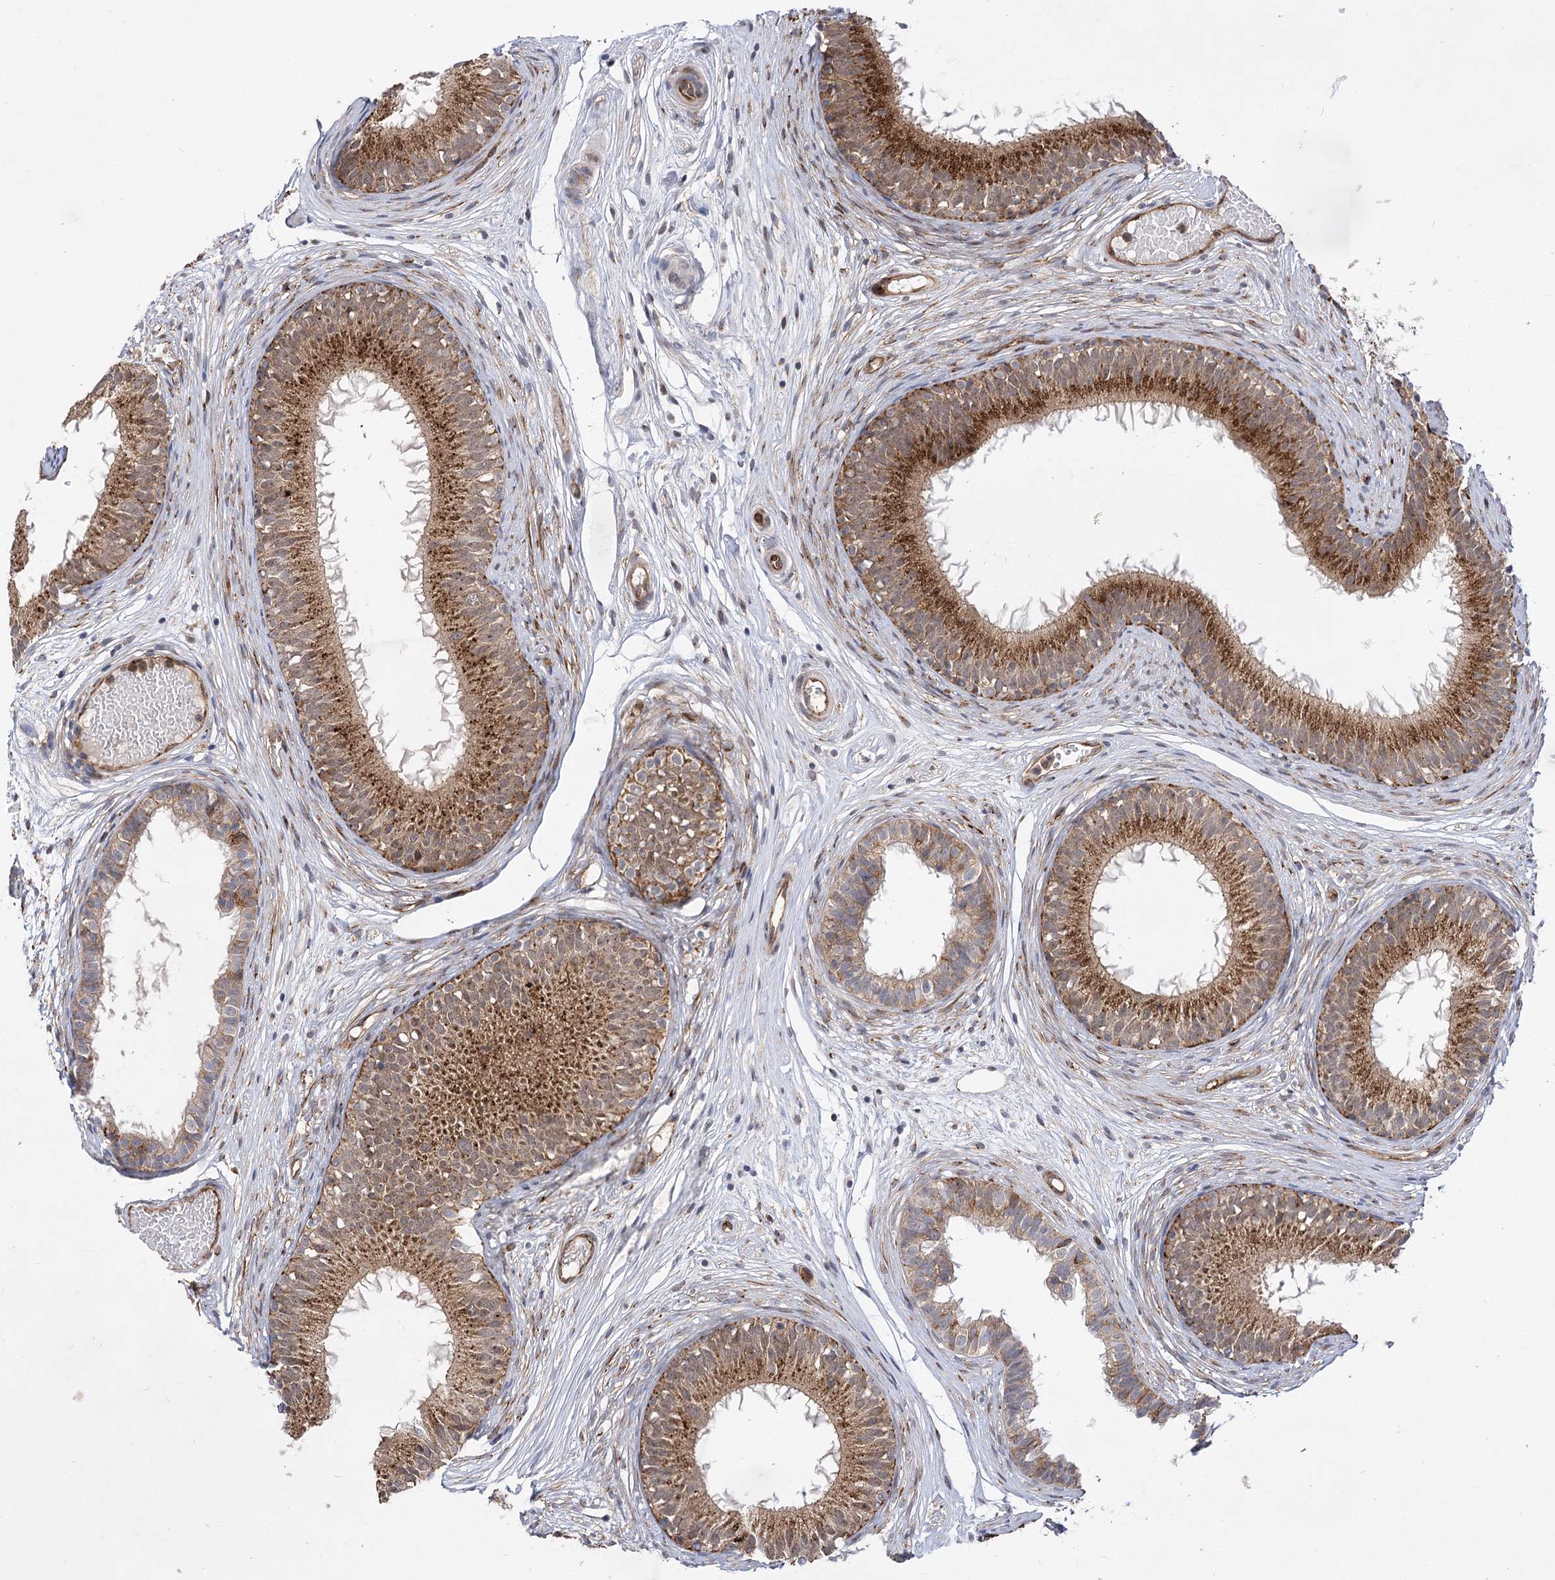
{"staining": {"intensity": "moderate", "quantity": ">75%", "location": "cytoplasmic/membranous"}, "tissue": "epididymis", "cell_type": "Glandular cells", "image_type": "normal", "snomed": [{"axis": "morphology", "description": "Normal tissue, NOS"}, {"axis": "morphology", "description": "Atrophy, NOS"}, {"axis": "topography", "description": "Testis"}, {"axis": "topography", "description": "Epididymis"}], "caption": "Unremarkable epididymis demonstrates moderate cytoplasmic/membranous expression in about >75% of glandular cells, visualized by immunohistochemistry.", "gene": "ARHGAP31", "patient": {"sex": "male", "age": 18}}